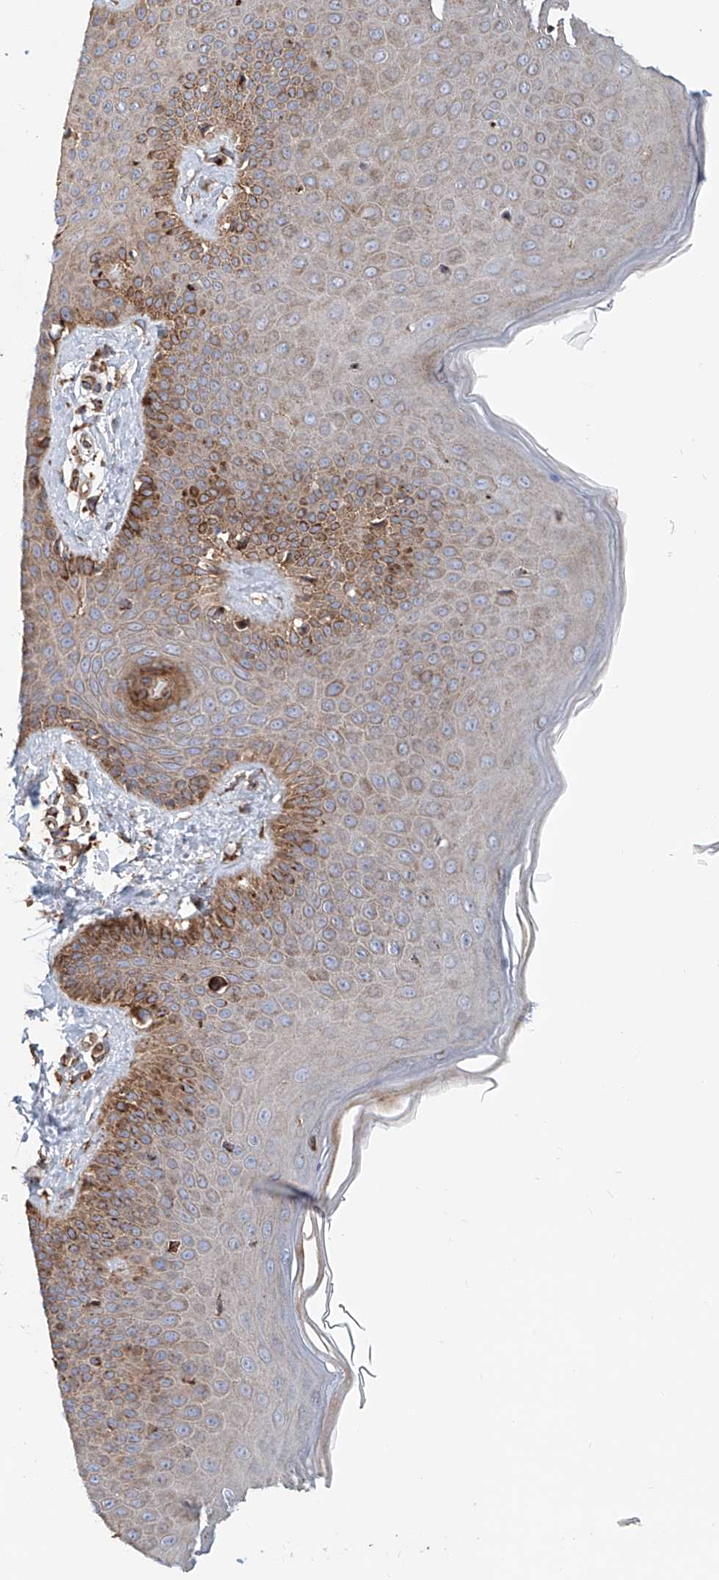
{"staining": {"intensity": "moderate", "quantity": ">75%", "location": "cytoplasmic/membranous"}, "tissue": "skin", "cell_type": "Fibroblasts", "image_type": "normal", "snomed": [{"axis": "morphology", "description": "Normal tissue, NOS"}, {"axis": "topography", "description": "Skin"}], "caption": "High-power microscopy captured an immunohistochemistry histopathology image of benign skin, revealing moderate cytoplasmic/membranous staining in approximately >75% of fibroblasts. The staining was performed using DAB (3,3'-diaminobenzidine) to visualize the protein expression in brown, while the nuclei were stained in blue with hematoxylin (Magnification: 20x).", "gene": "HGSNAT", "patient": {"sex": "male", "age": 52}}